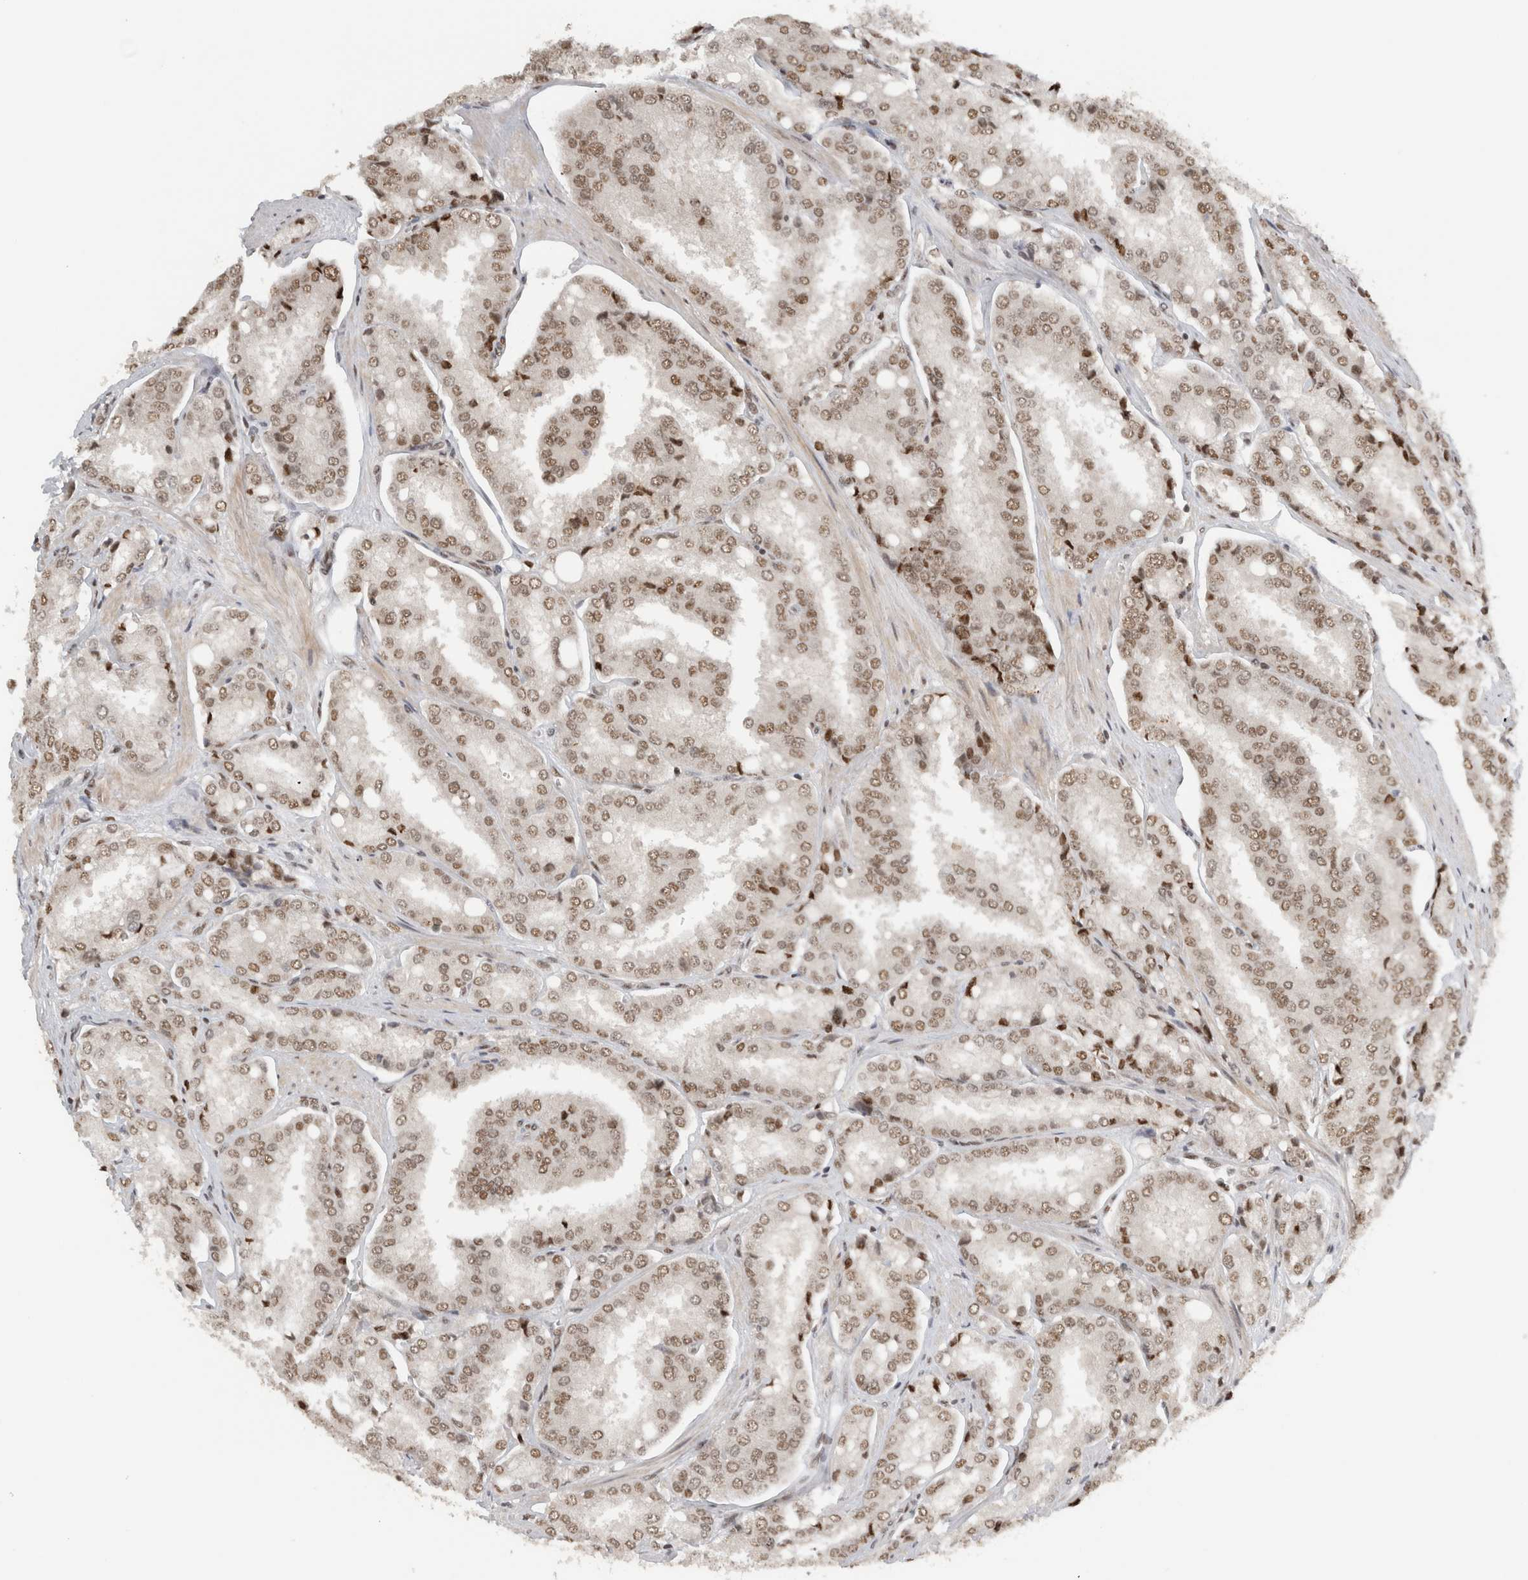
{"staining": {"intensity": "weak", "quantity": ">75%", "location": "nuclear"}, "tissue": "prostate cancer", "cell_type": "Tumor cells", "image_type": "cancer", "snomed": [{"axis": "morphology", "description": "Adenocarcinoma, High grade"}, {"axis": "topography", "description": "Prostate"}], "caption": "A high-resolution image shows immunohistochemistry staining of prostate cancer, which displays weak nuclear positivity in about >75% of tumor cells. (brown staining indicates protein expression, while blue staining denotes nuclei).", "gene": "EBNA1BP2", "patient": {"sex": "male", "age": 50}}